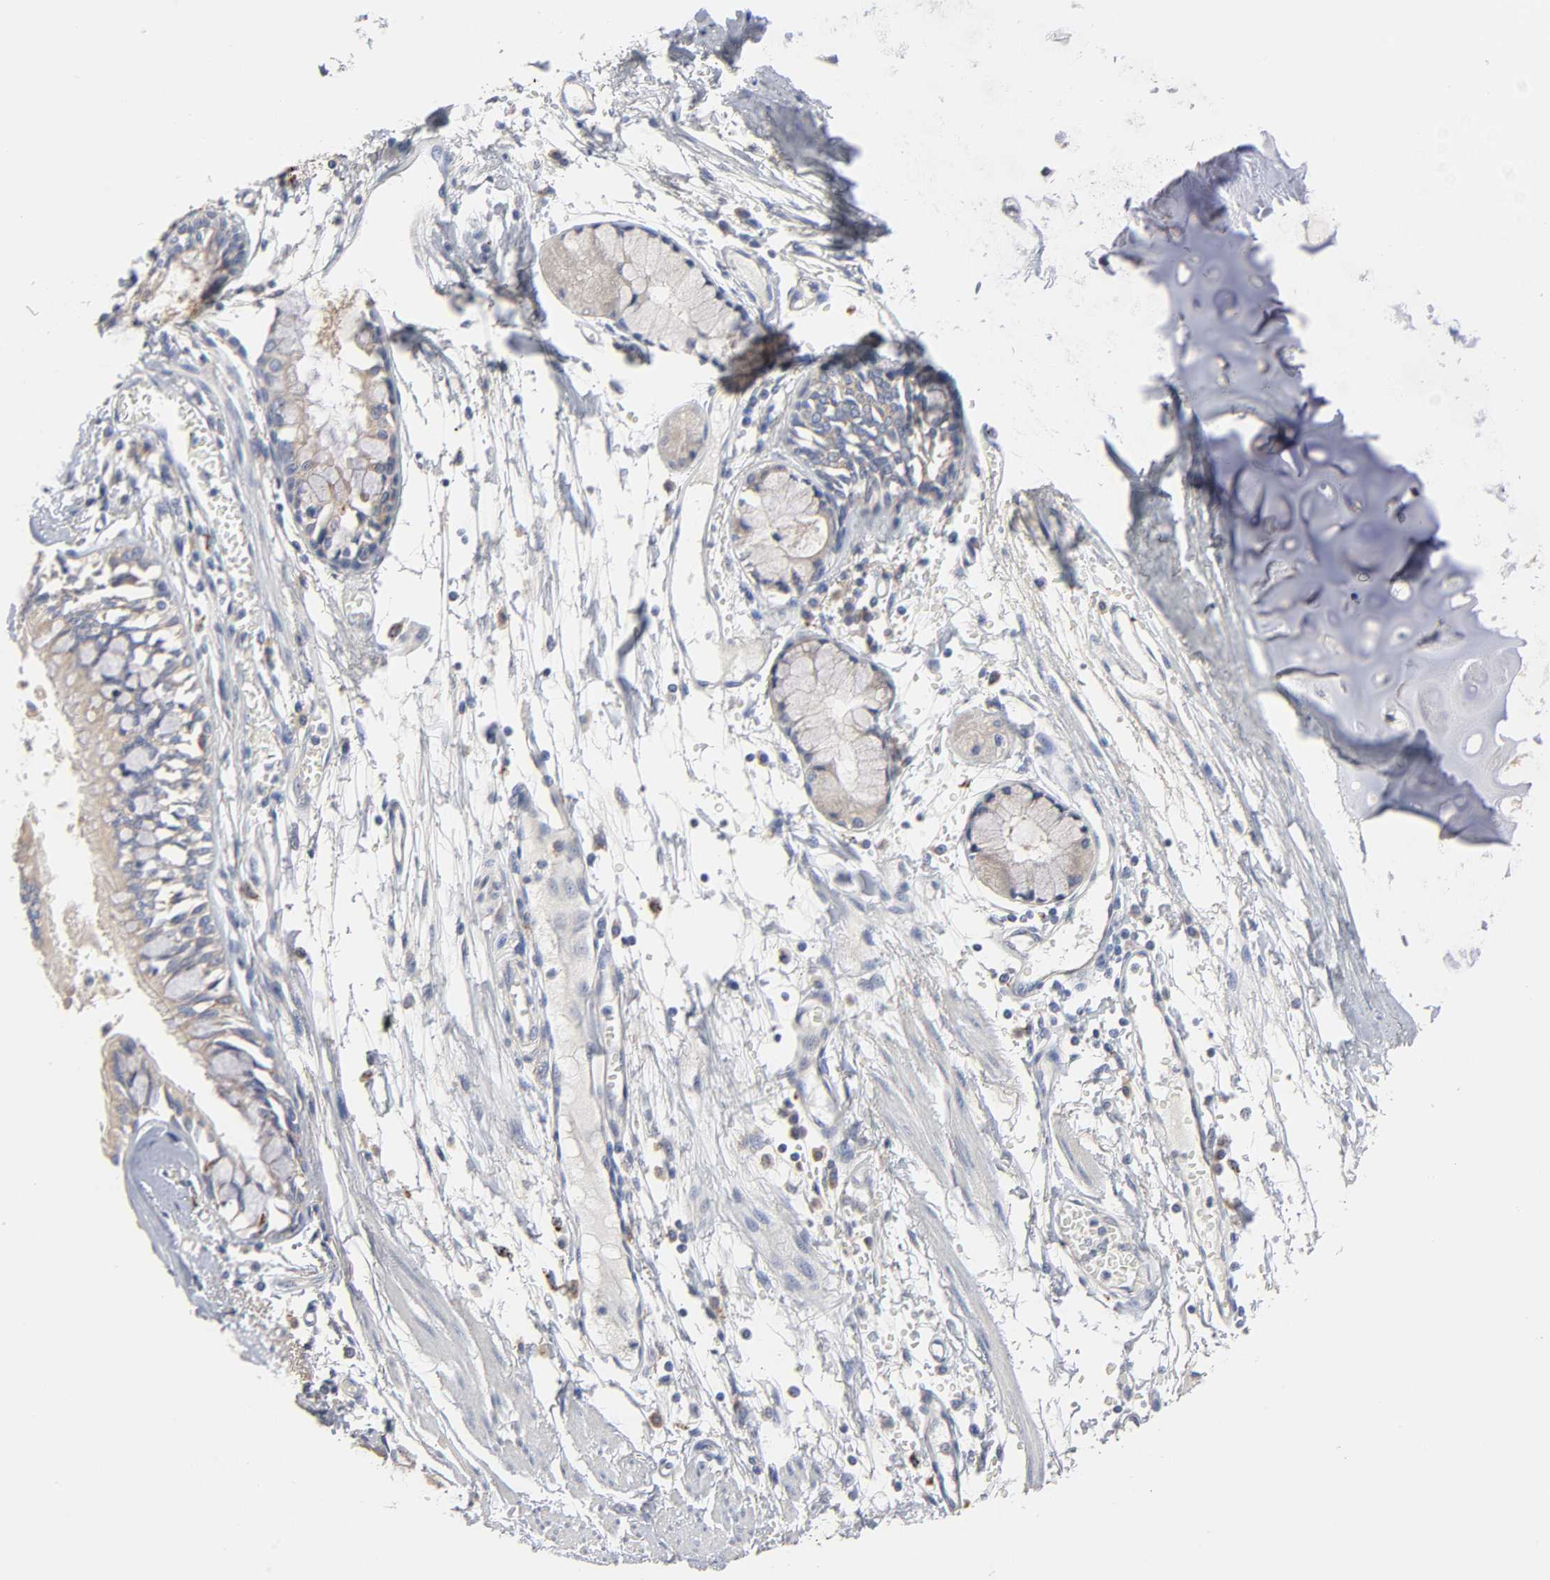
{"staining": {"intensity": "weak", "quantity": ">75%", "location": "cytoplasmic/membranous"}, "tissue": "bronchus", "cell_type": "Respiratory epithelial cells", "image_type": "normal", "snomed": [{"axis": "morphology", "description": "Normal tissue, NOS"}, {"axis": "topography", "description": "Bronchus"}, {"axis": "topography", "description": "Lung"}], "caption": "Protein expression analysis of normal bronchus reveals weak cytoplasmic/membranous expression in approximately >75% of respiratory epithelial cells. The protein of interest is shown in brown color, while the nuclei are stained blue.", "gene": "C17orf75", "patient": {"sex": "female", "age": 56}}